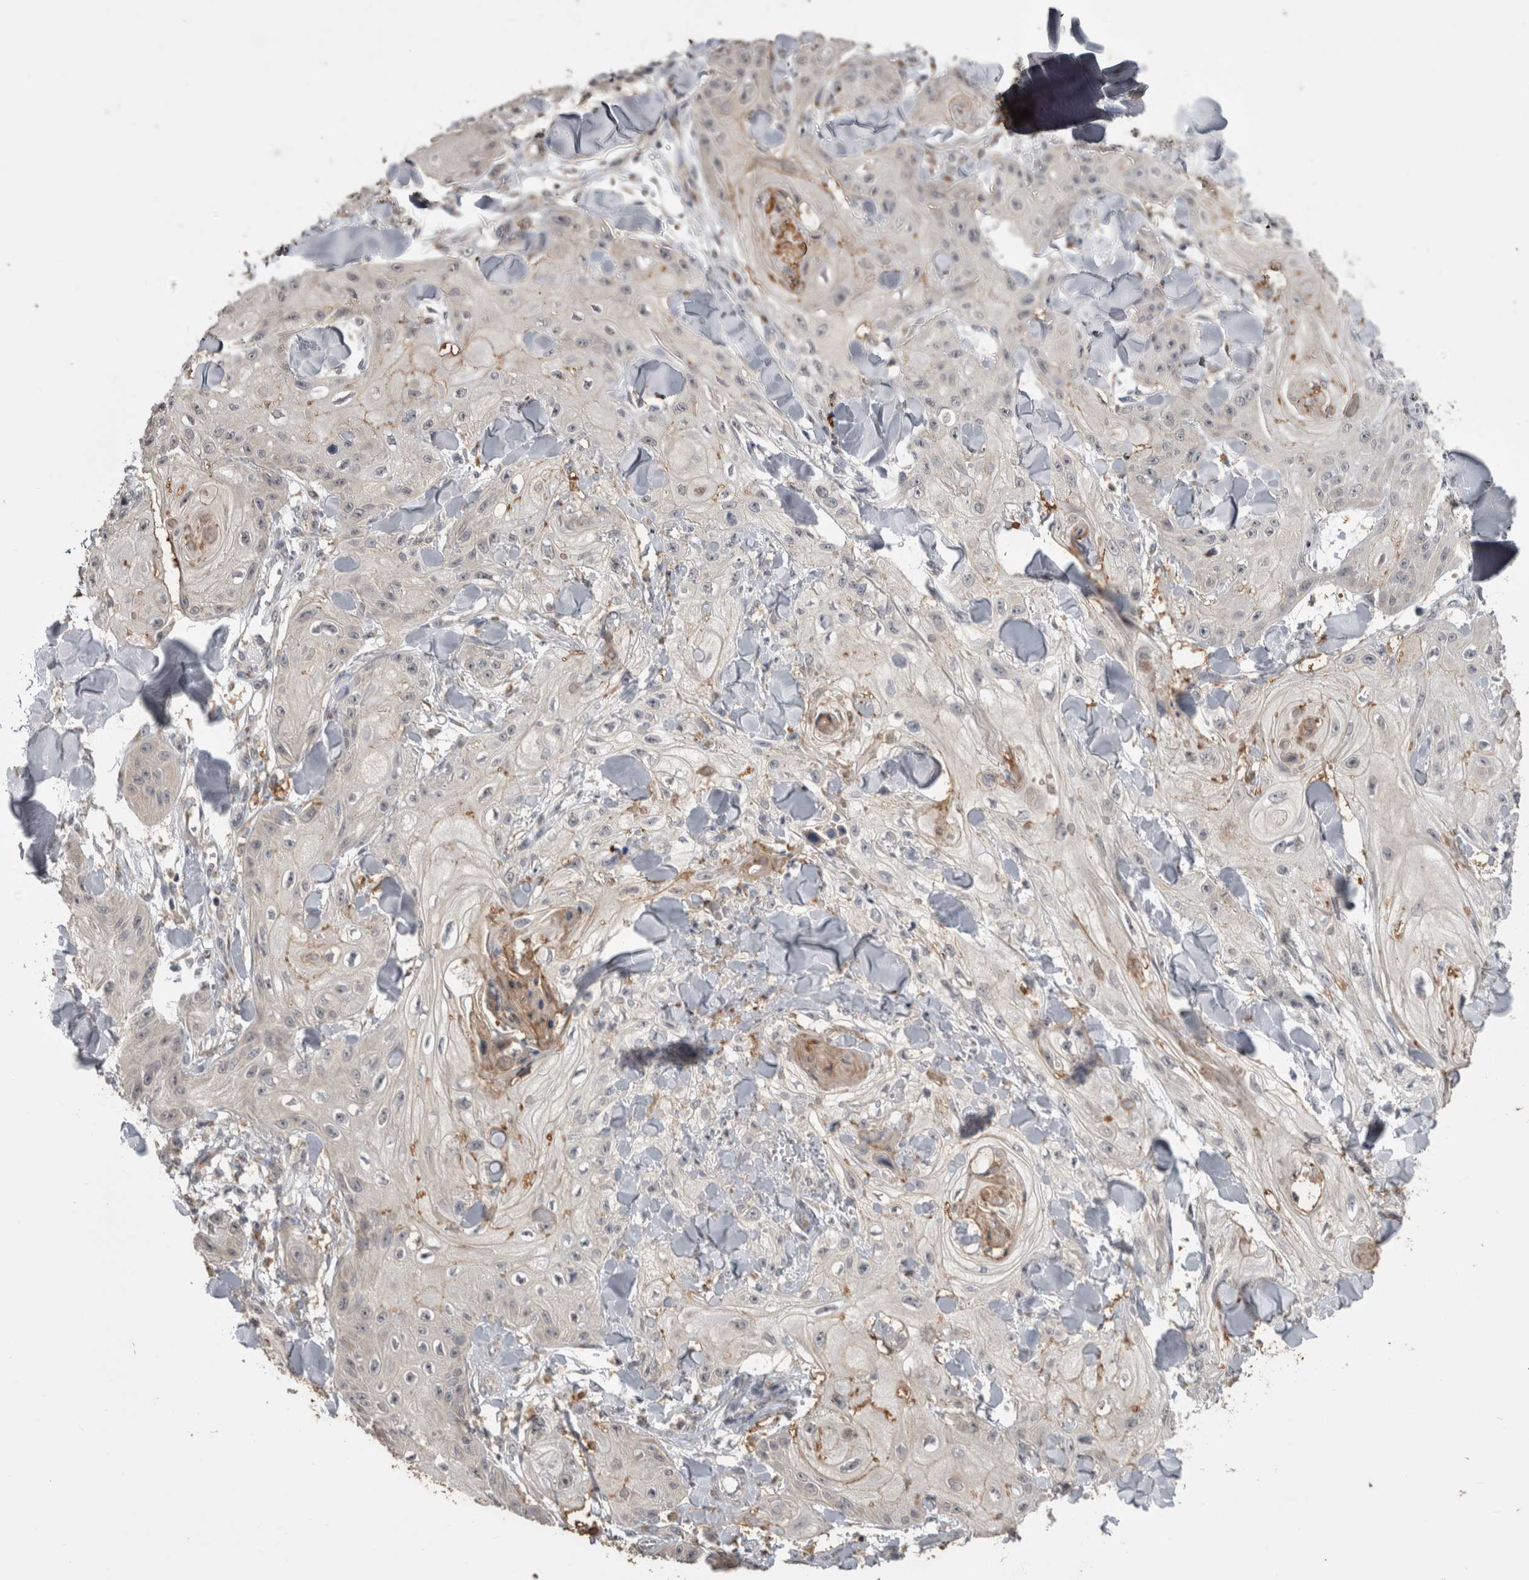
{"staining": {"intensity": "weak", "quantity": "<25%", "location": "cytoplasmic/membranous"}, "tissue": "skin cancer", "cell_type": "Tumor cells", "image_type": "cancer", "snomed": [{"axis": "morphology", "description": "Squamous cell carcinoma, NOS"}, {"axis": "topography", "description": "Skin"}], "caption": "DAB (3,3'-diaminobenzidine) immunohistochemical staining of human skin squamous cell carcinoma shows no significant expression in tumor cells.", "gene": "ANXA13", "patient": {"sex": "male", "age": 74}}